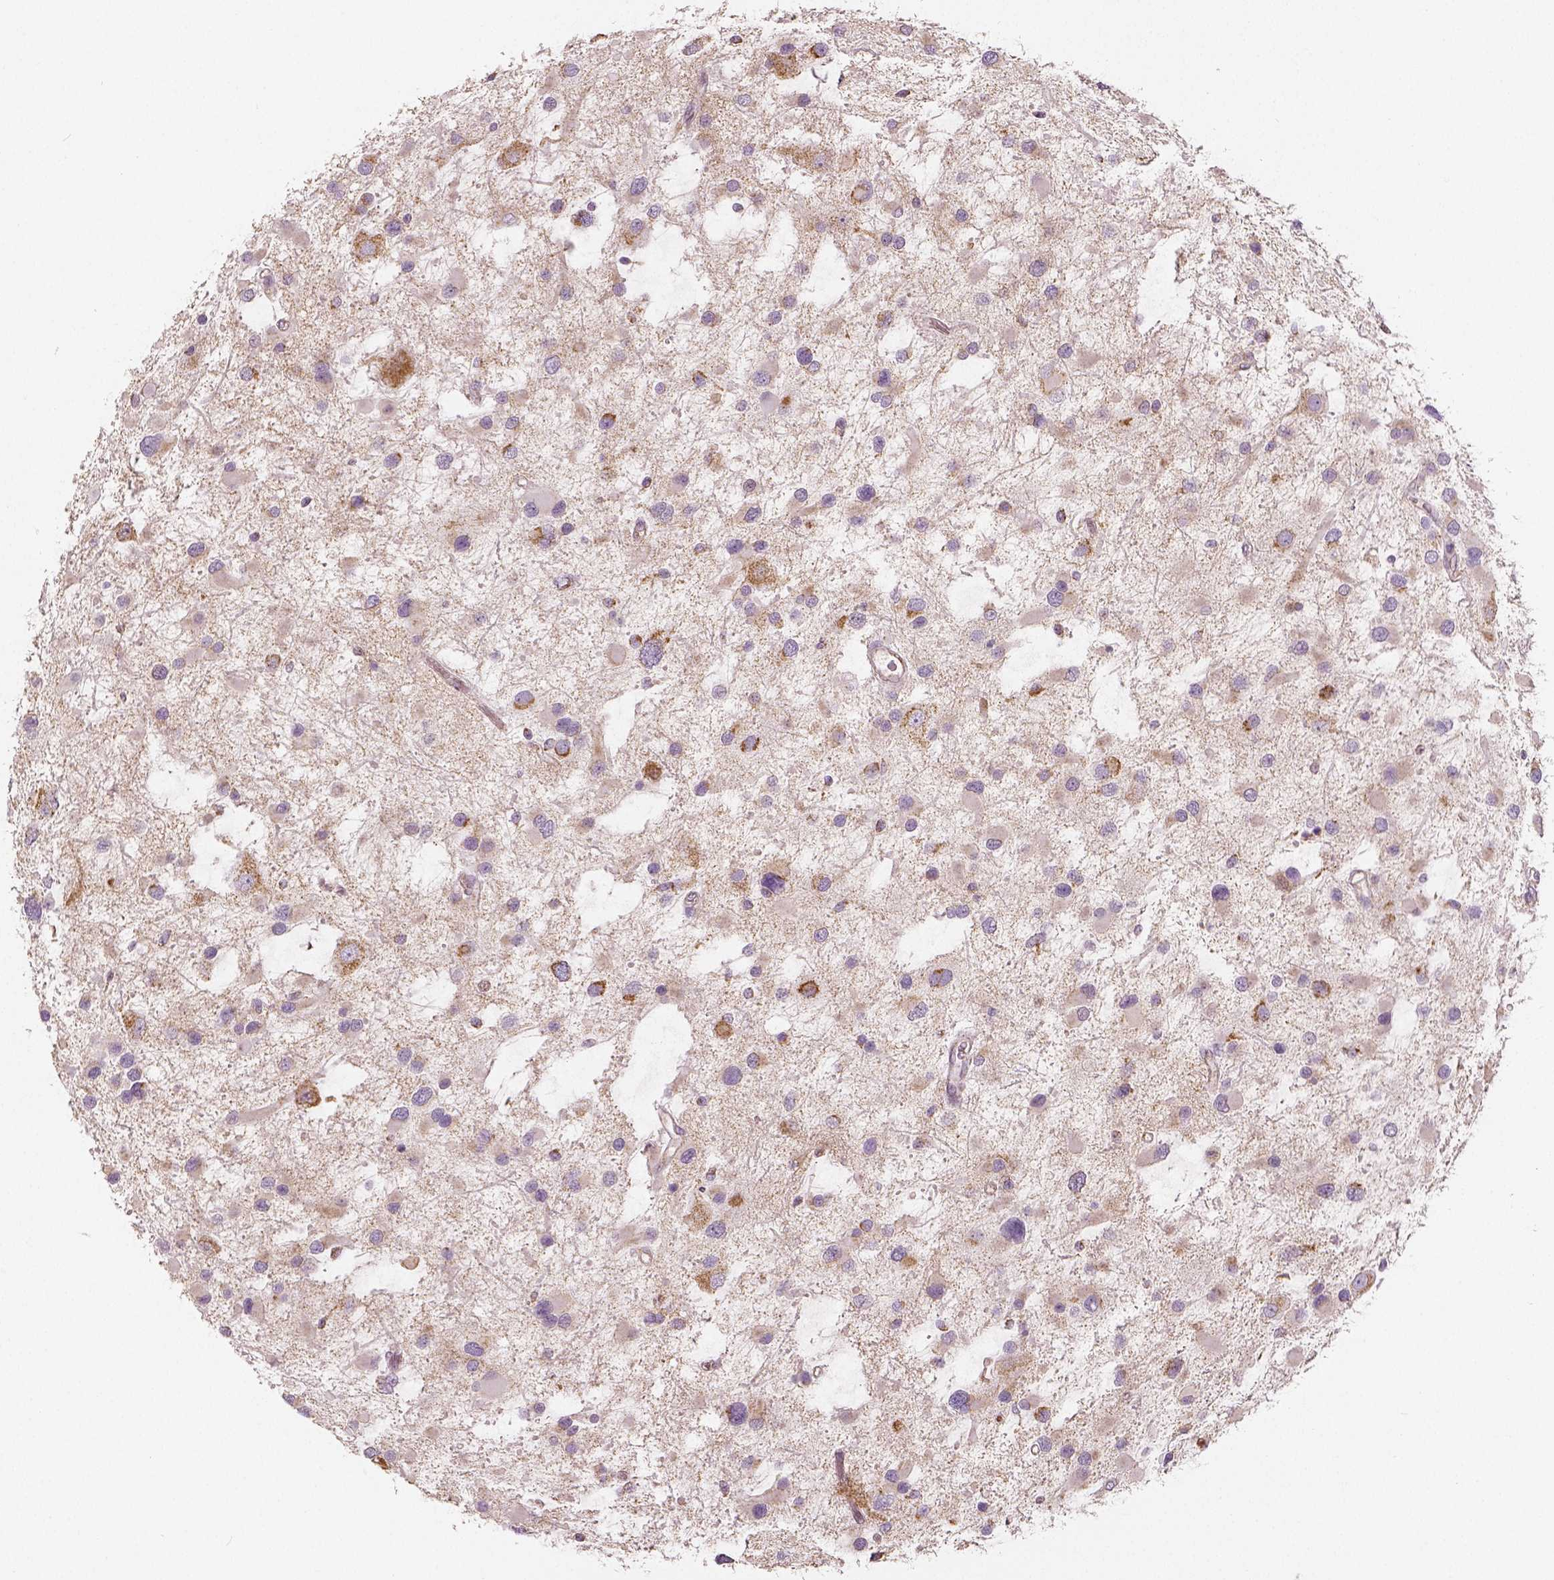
{"staining": {"intensity": "strong", "quantity": "<25%", "location": "cytoplasmic/membranous"}, "tissue": "glioma", "cell_type": "Tumor cells", "image_type": "cancer", "snomed": [{"axis": "morphology", "description": "Glioma, malignant, Low grade"}, {"axis": "topography", "description": "Brain"}], "caption": "Human malignant low-grade glioma stained with a protein marker demonstrates strong staining in tumor cells.", "gene": "PGAM5", "patient": {"sex": "female", "age": 32}}